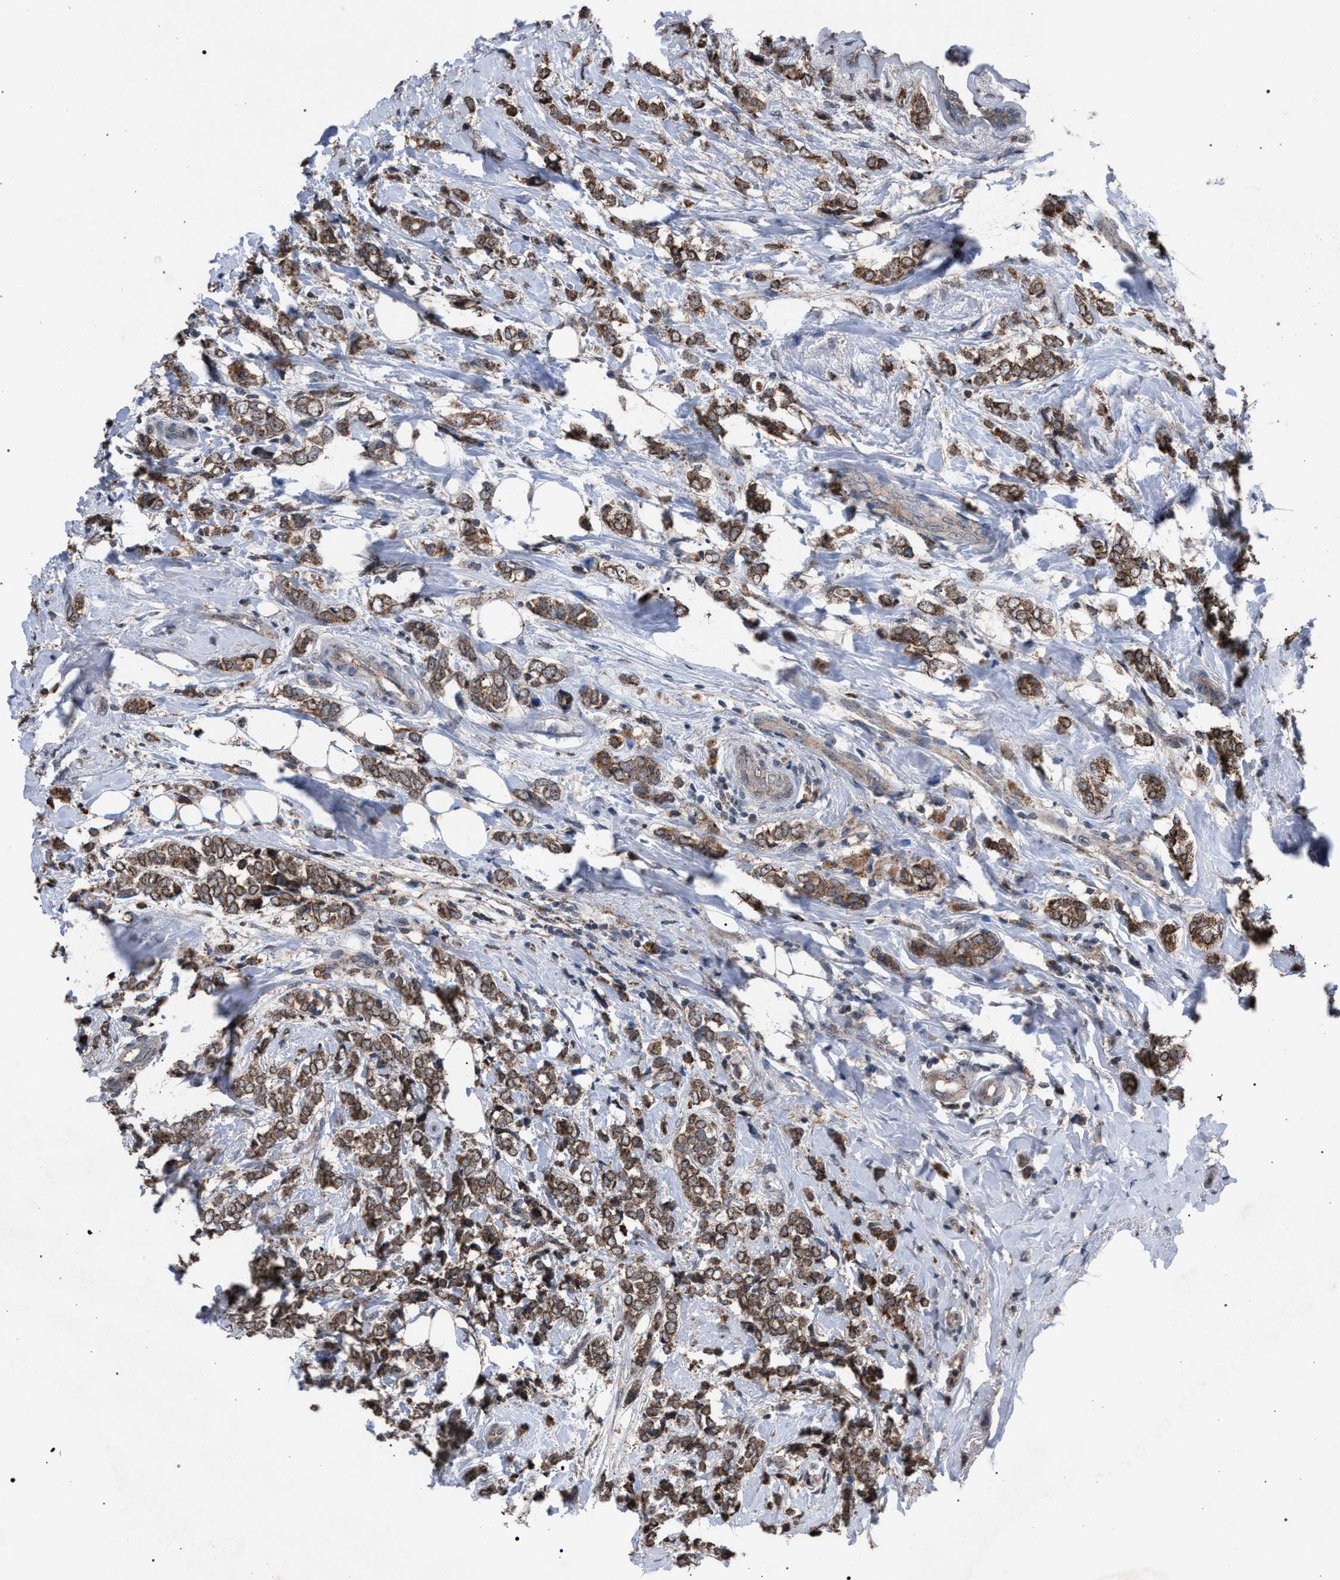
{"staining": {"intensity": "moderate", "quantity": ">75%", "location": "cytoplasmic/membranous"}, "tissue": "breast cancer", "cell_type": "Tumor cells", "image_type": "cancer", "snomed": [{"axis": "morphology", "description": "Normal tissue, NOS"}, {"axis": "morphology", "description": "Lobular carcinoma"}, {"axis": "topography", "description": "Breast"}], "caption": "Breast cancer stained with DAB (3,3'-diaminobenzidine) IHC displays medium levels of moderate cytoplasmic/membranous positivity in about >75% of tumor cells.", "gene": "HSD17B4", "patient": {"sex": "female", "age": 47}}